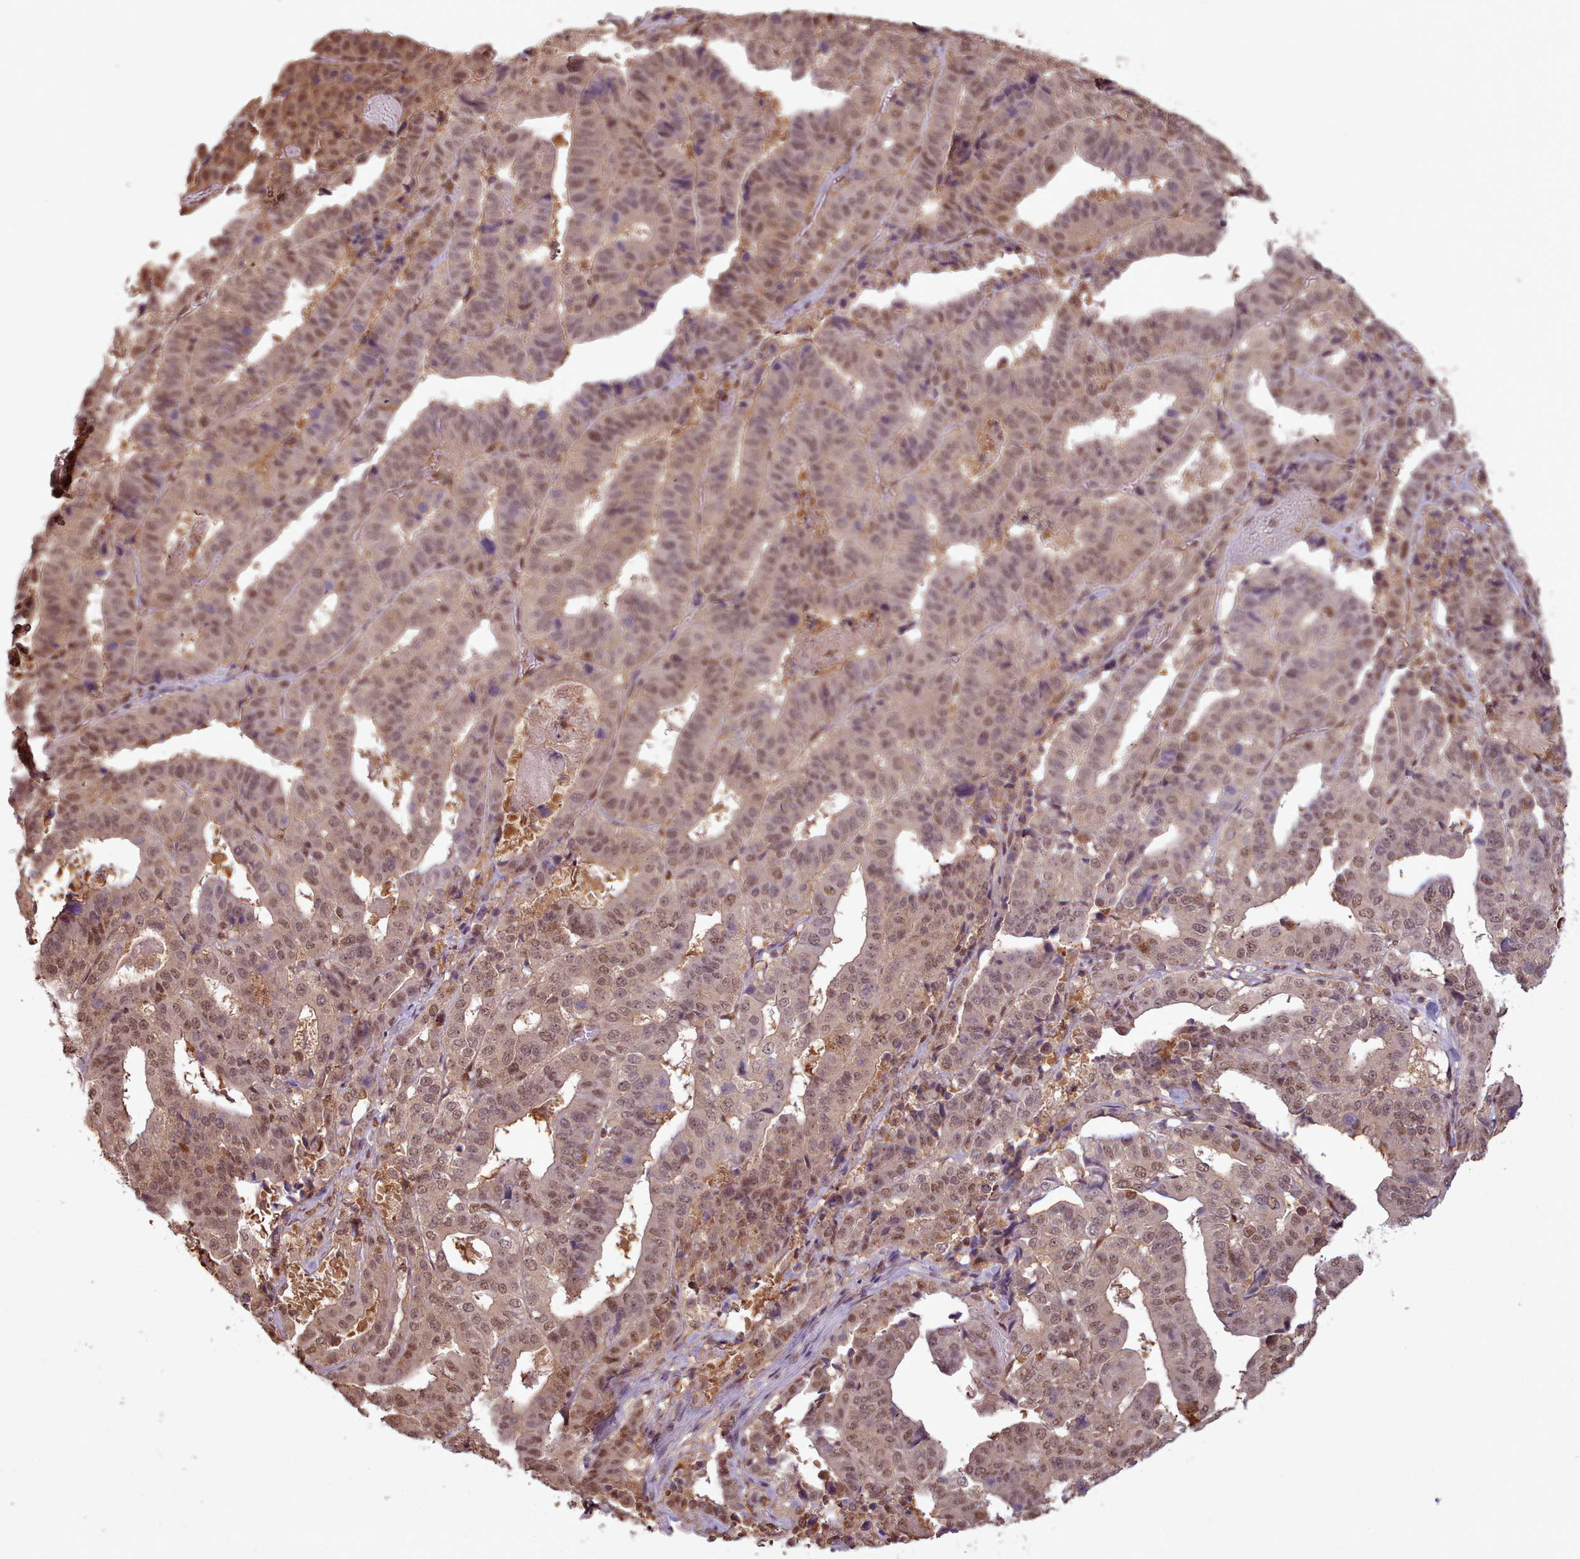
{"staining": {"intensity": "moderate", "quantity": ">75%", "location": "nuclear"}, "tissue": "stomach cancer", "cell_type": "Tumor cells", "image_type": "cancer", "snomed": [{"axis": "morphology", "description": "Adenocarcinoma, NOS"}, {"axis": "topography", "description": "Stomach"}], "caption": "The image demonstrates a brown stain indicating the presence of a protein in the nuclear of tumor cells in stomach adenocarcinoma.", "gene": "RPS27A", "patient": {"sex": "male", "age": 48}}